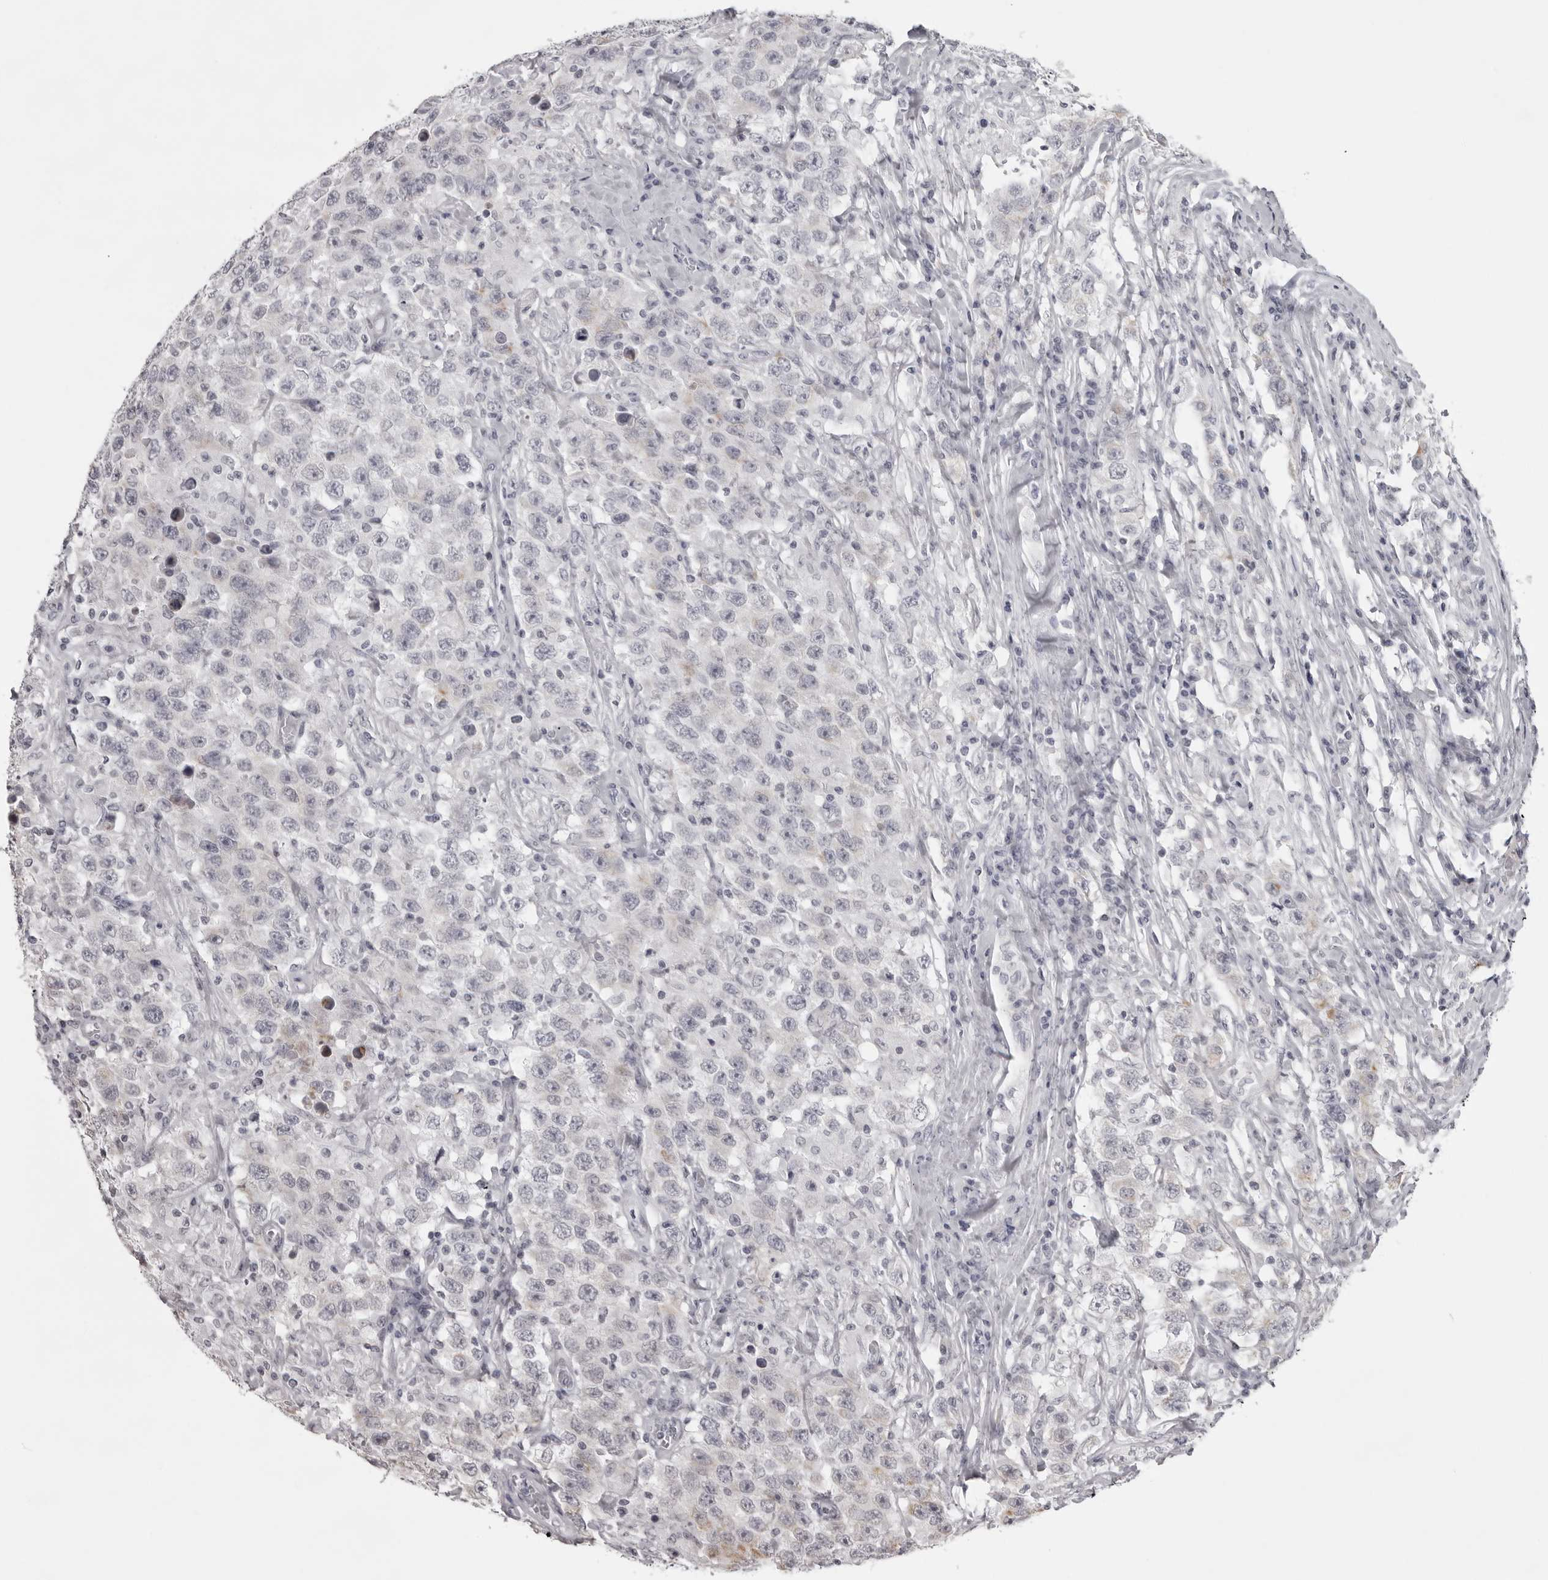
{"staining": {"intensity": "negative", "quantity": "none", "location": "none"}, "tissue": "testis cancer", "cell_type": "Tumor cells", "image_type": "cancer", "snomed": [{"axis": "morphology", "description": "Seminoma, NOS"}, {"axis": "topography", "description": "Testis"}], "caption": "The image displays no staining of tumor cells in seminoma (testis).", "gene": "NUDT18", "patient": {"sex": "male", "age": 41}}